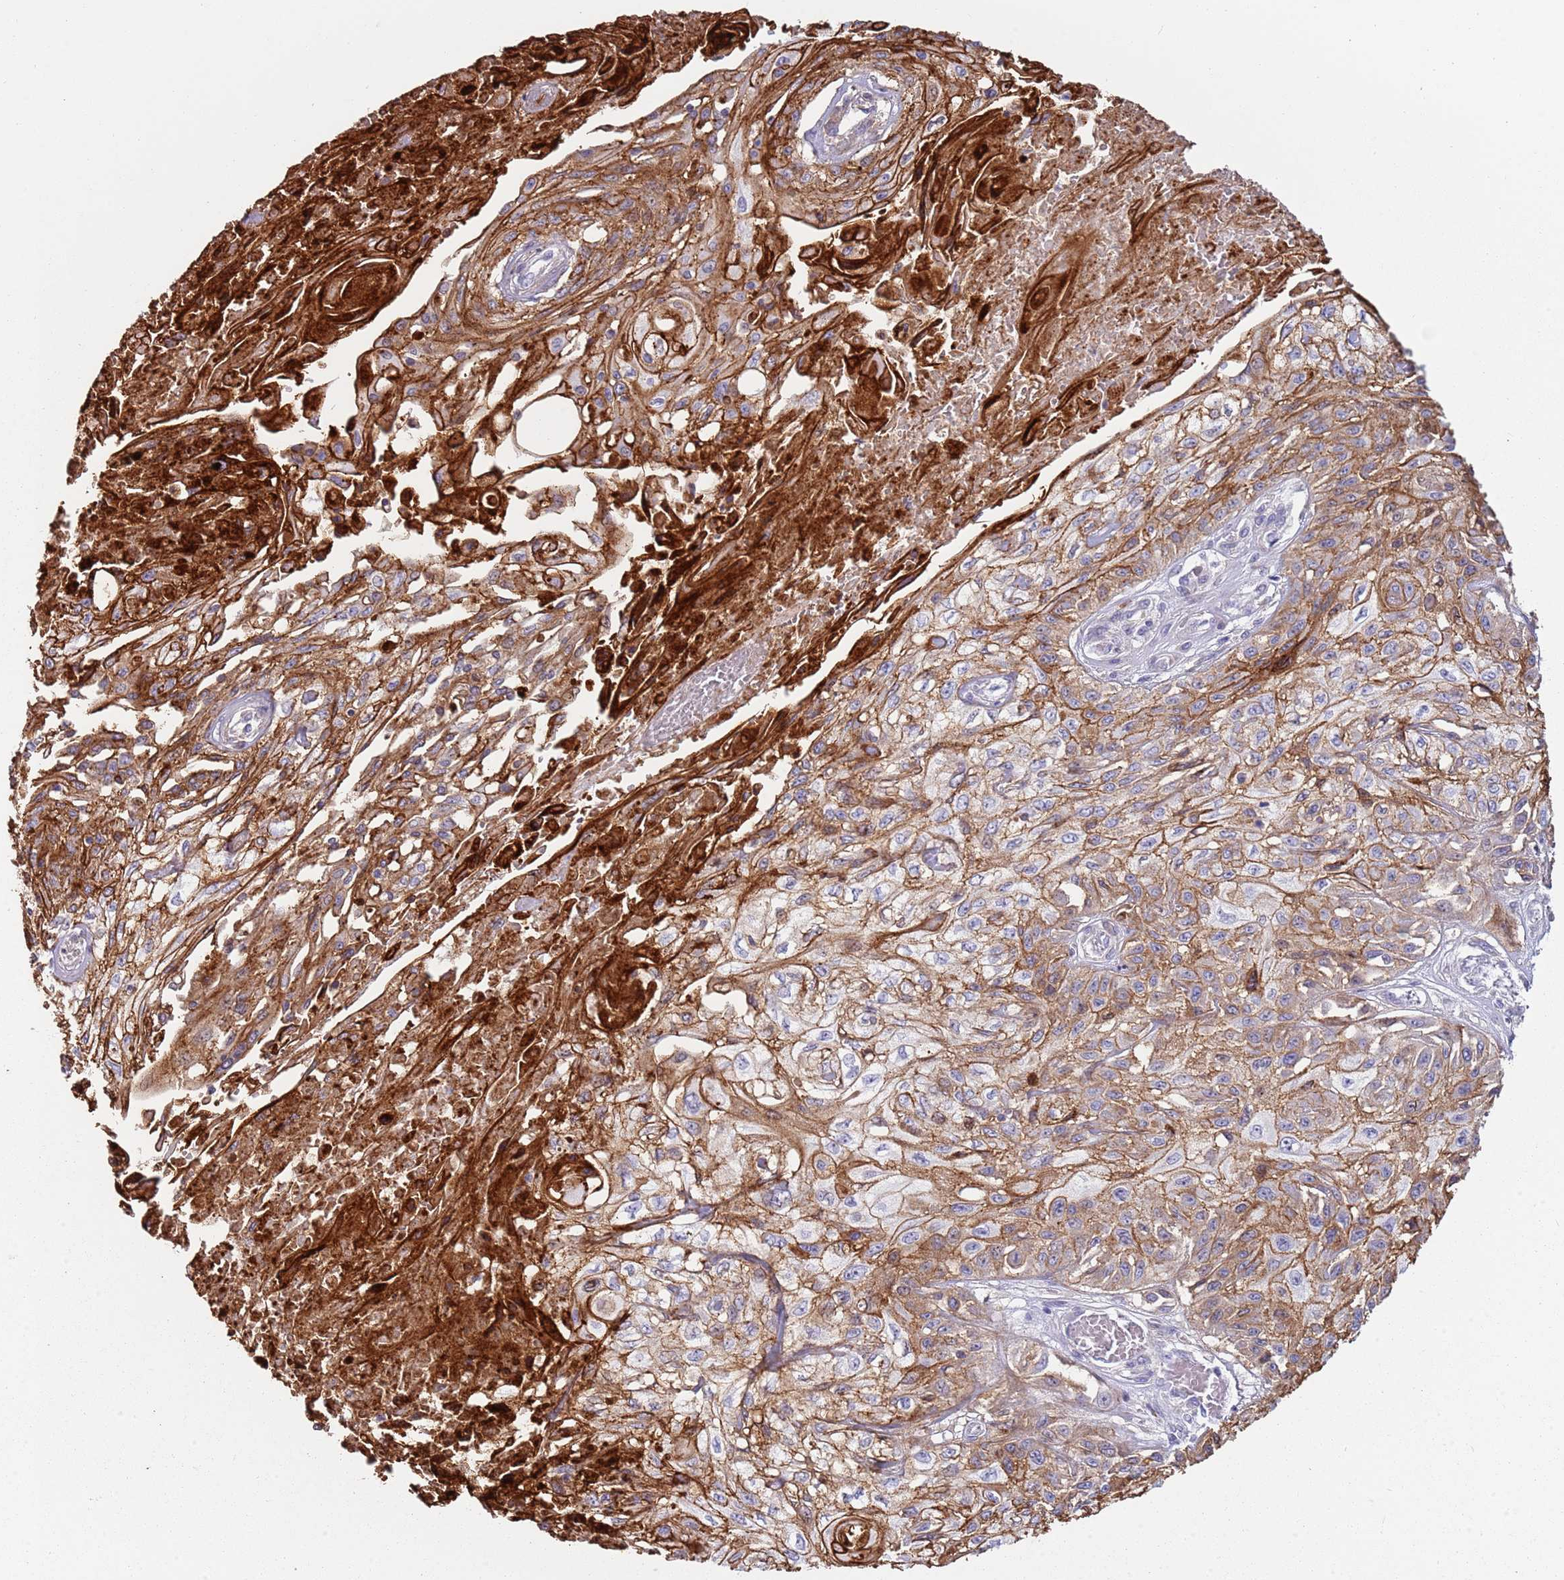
{"staining": {"intensity": "moderate", "quantity": ">75%", "location": "cytoplasmic/membranous"}, "tissue": "skin cancer", "cell_type": "Tumor cells", "image_type": "cancer", "snomed": [{"axis": "morphology", "description": "Squamous cell carcinoma, NOS"}, {"axis": "morphology", "description": "Squamous cell carcinoma, metastatic, NOS"}, {"axis": "topography", "description": "Skin"}, {"axis": "topography", "description": "Lymph node"}], "caption": "Immunohistochemical staining of human skin cancer (squamous cell carcinoma) exhibits medium levels of moderate cytoplasmic/membranous staining in about >75% of tumor cells.", "gene": "NBPF3", "patient": {"sex": "male", "age": 75}}